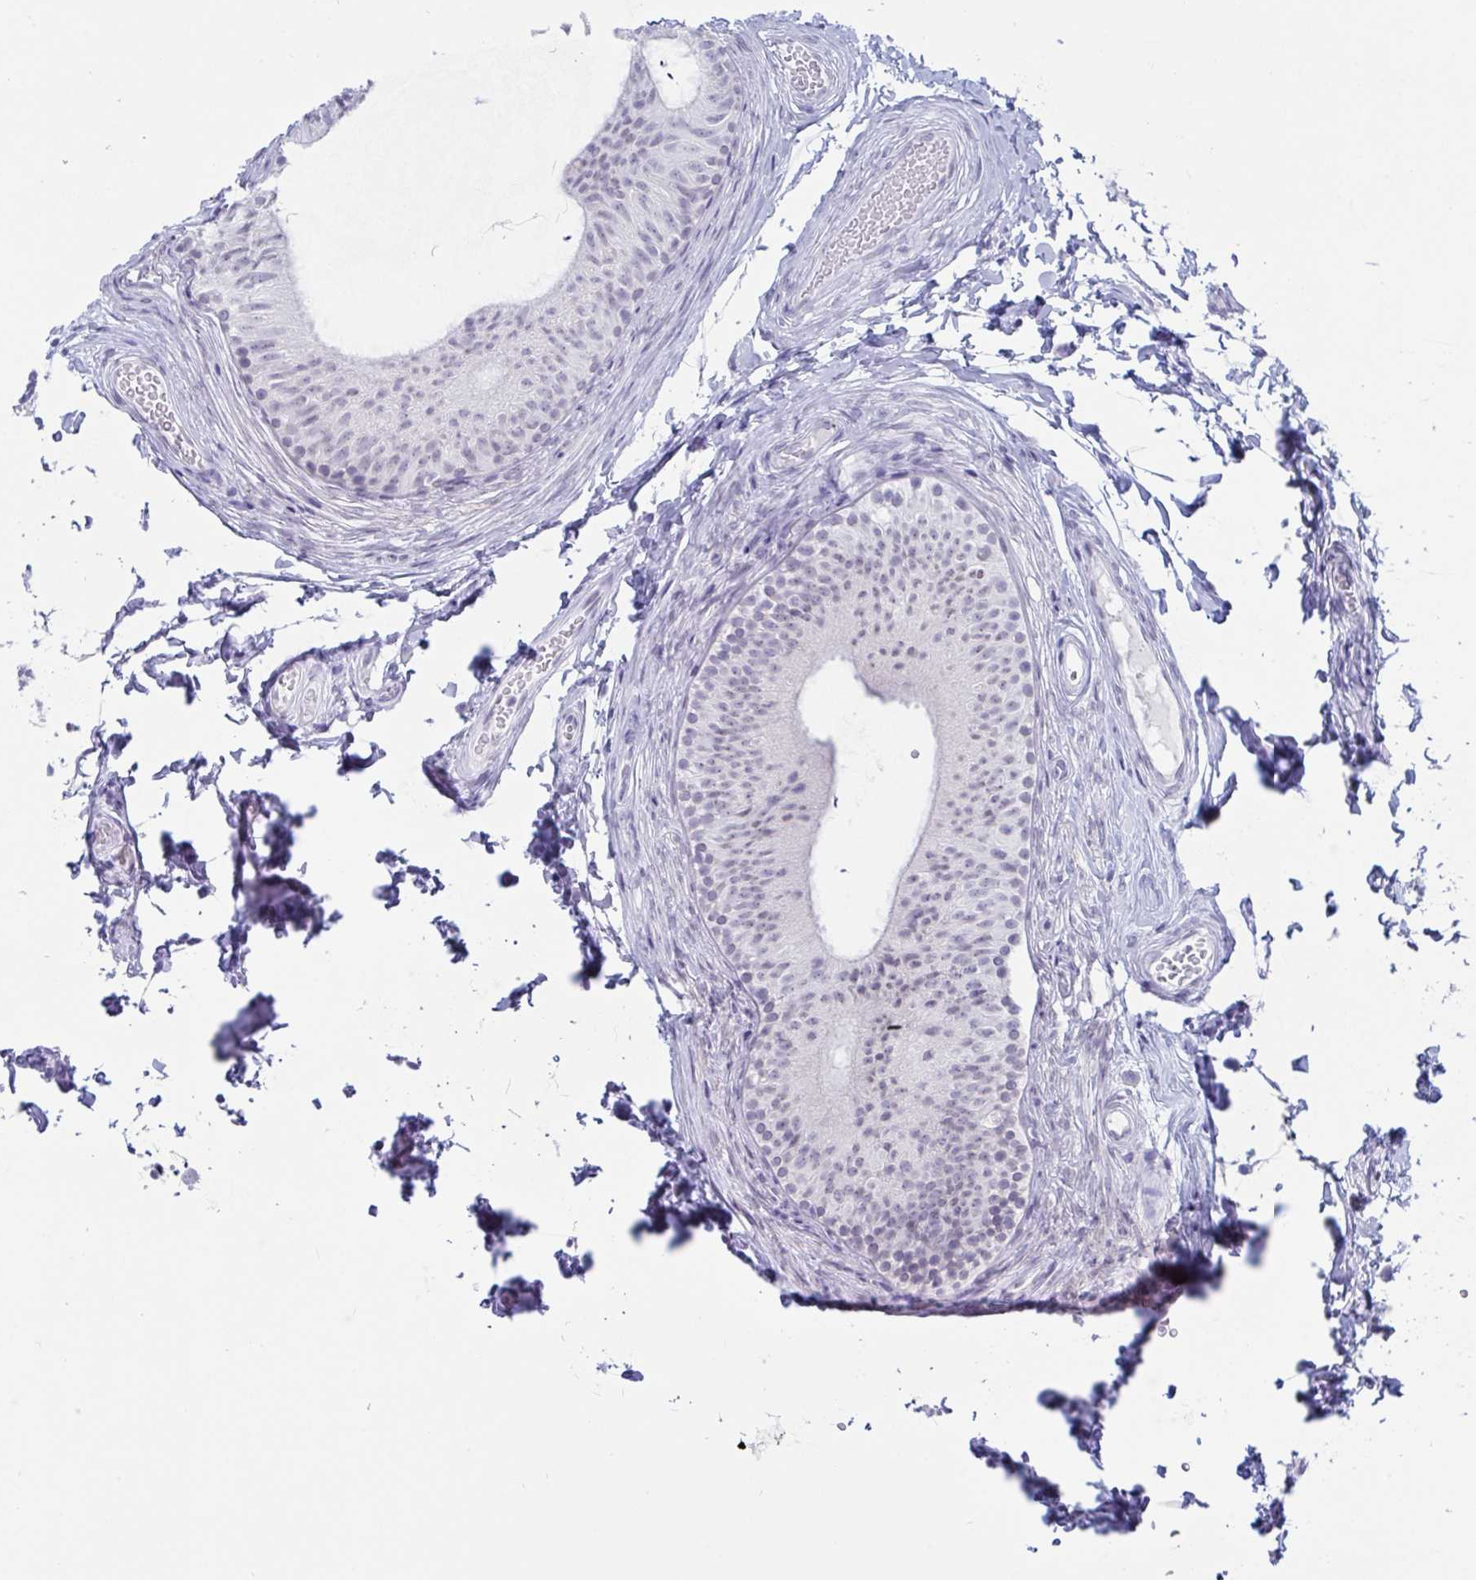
{"staining": {"intensity": "strong", "quantity": "<25%", "location": "cytoplasmic/membranous"}, "tissue": "epididymis", "cell_type": "Glandular cells", "image_type": "normal", "snomed": [{"axis": "morphology", "description": "Normal tissue, NOS"}, {"axis": "topography", "description": "Epididymis, spermatic cord, NOS"}, {"axis": "topography", "description": "Epididymis"}, {"axis": "topography", "description": "Peripheral nerve tissue"}], "caption": "Strong cytoplasmic/membranous positivity is appreciated in about <25% of glandular cells in benign epididymis. The protein is stained brown, and the nuclei are stained in blue (DAB (3,3'-diaminobenzidine) IHC with brightfield microscopy, high magnification).", "gene": "CDX4", "patient": {"sex": "male", "age": 29}}